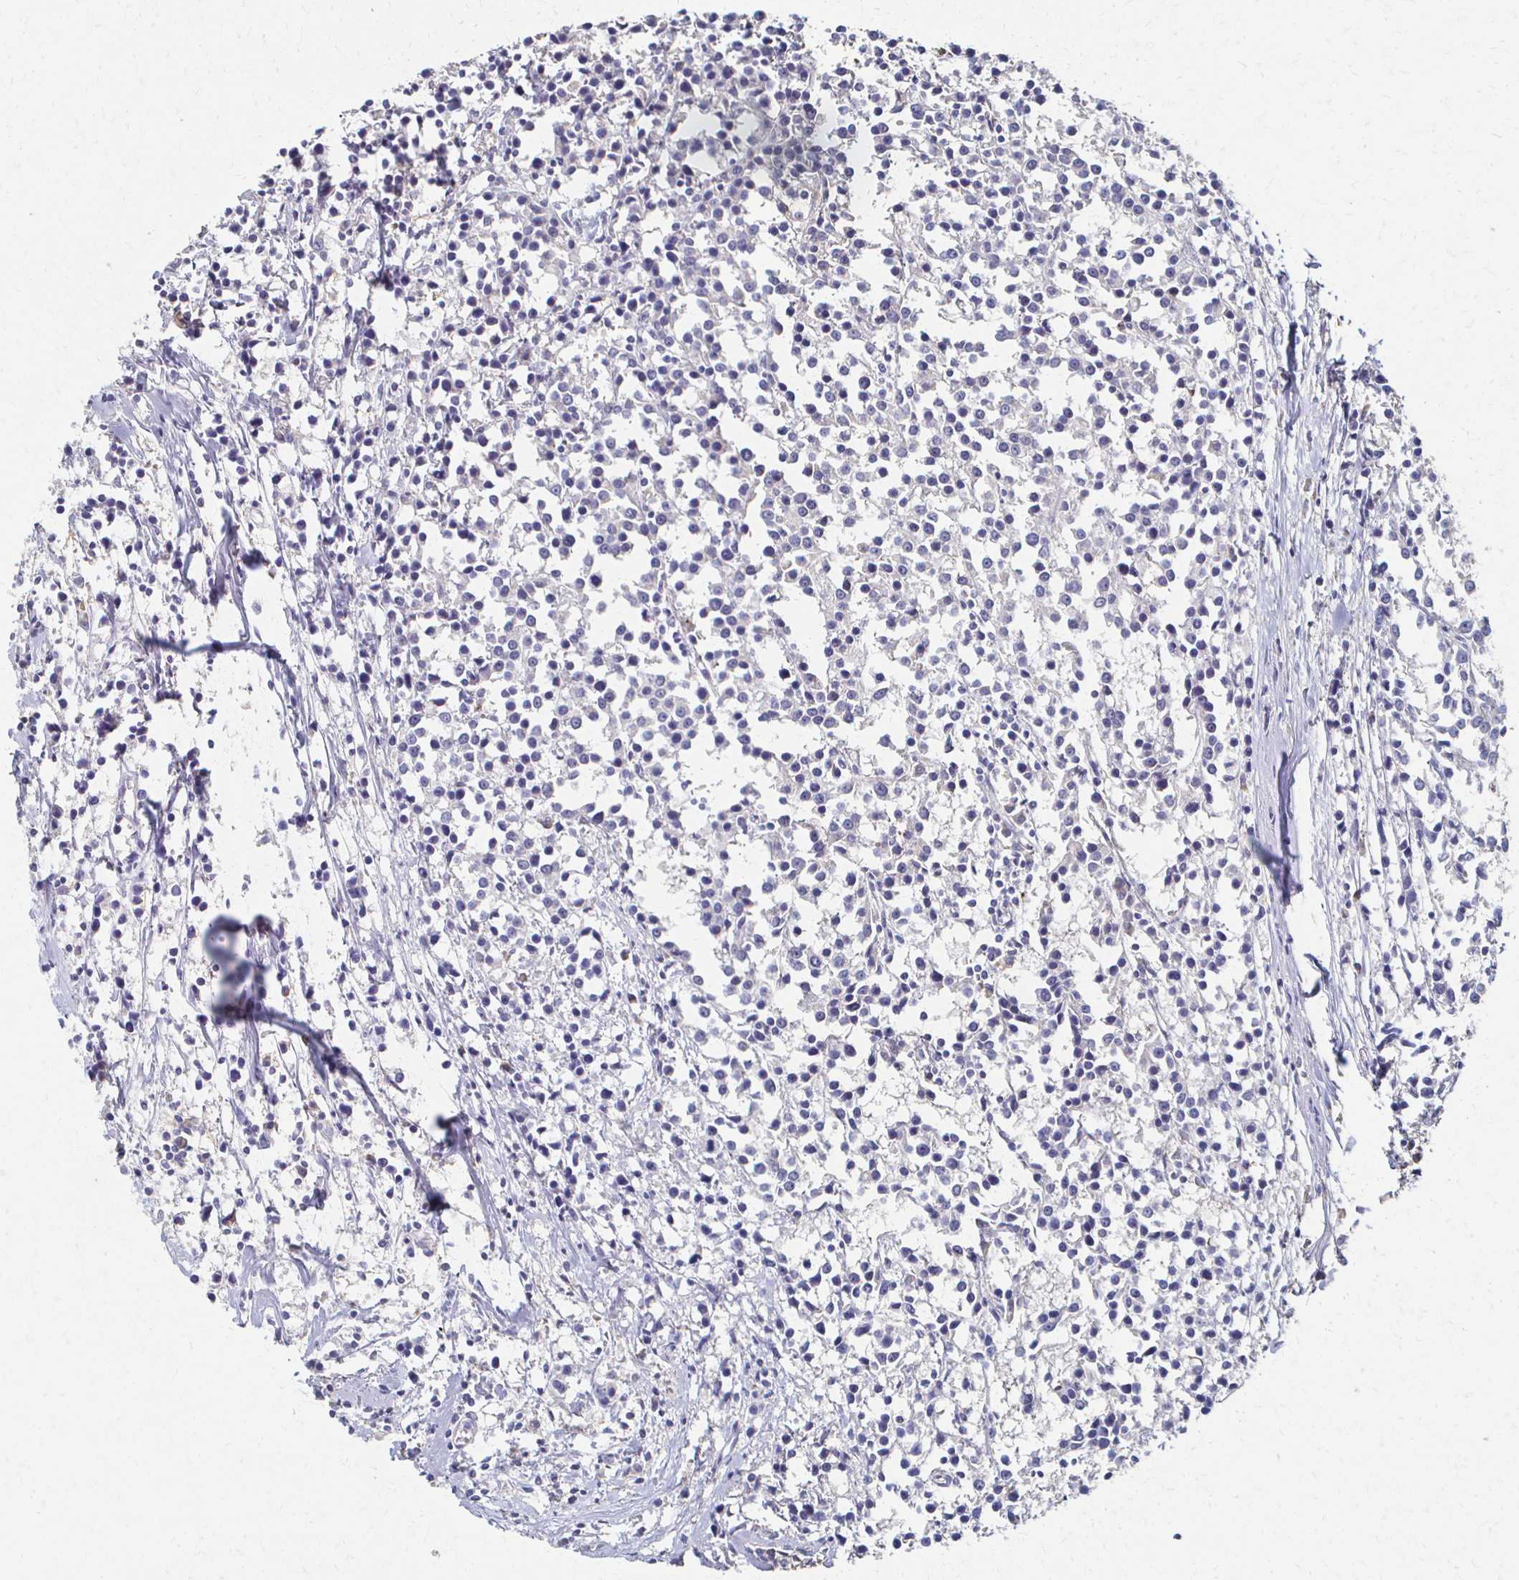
{"staining": {"intensity": "negative", "quantity": "none", "location": "none"}, "tissue": "breast cancer", "cell_type": "Tumor cells", "image_type": "cancer", "snomed": [{"axis": "morphology", "description": "Duct carcinoma"}, {"axis": "topography", "description": "Breast"}], "caption": "This is an immunohistochemistry (IHC) micrograph of breast cancer (invasive ductal carcinoma). There is no expression in tumor cells.", "gene": "CX3CR1", "patient": {"sex": "female", "age": 80}}